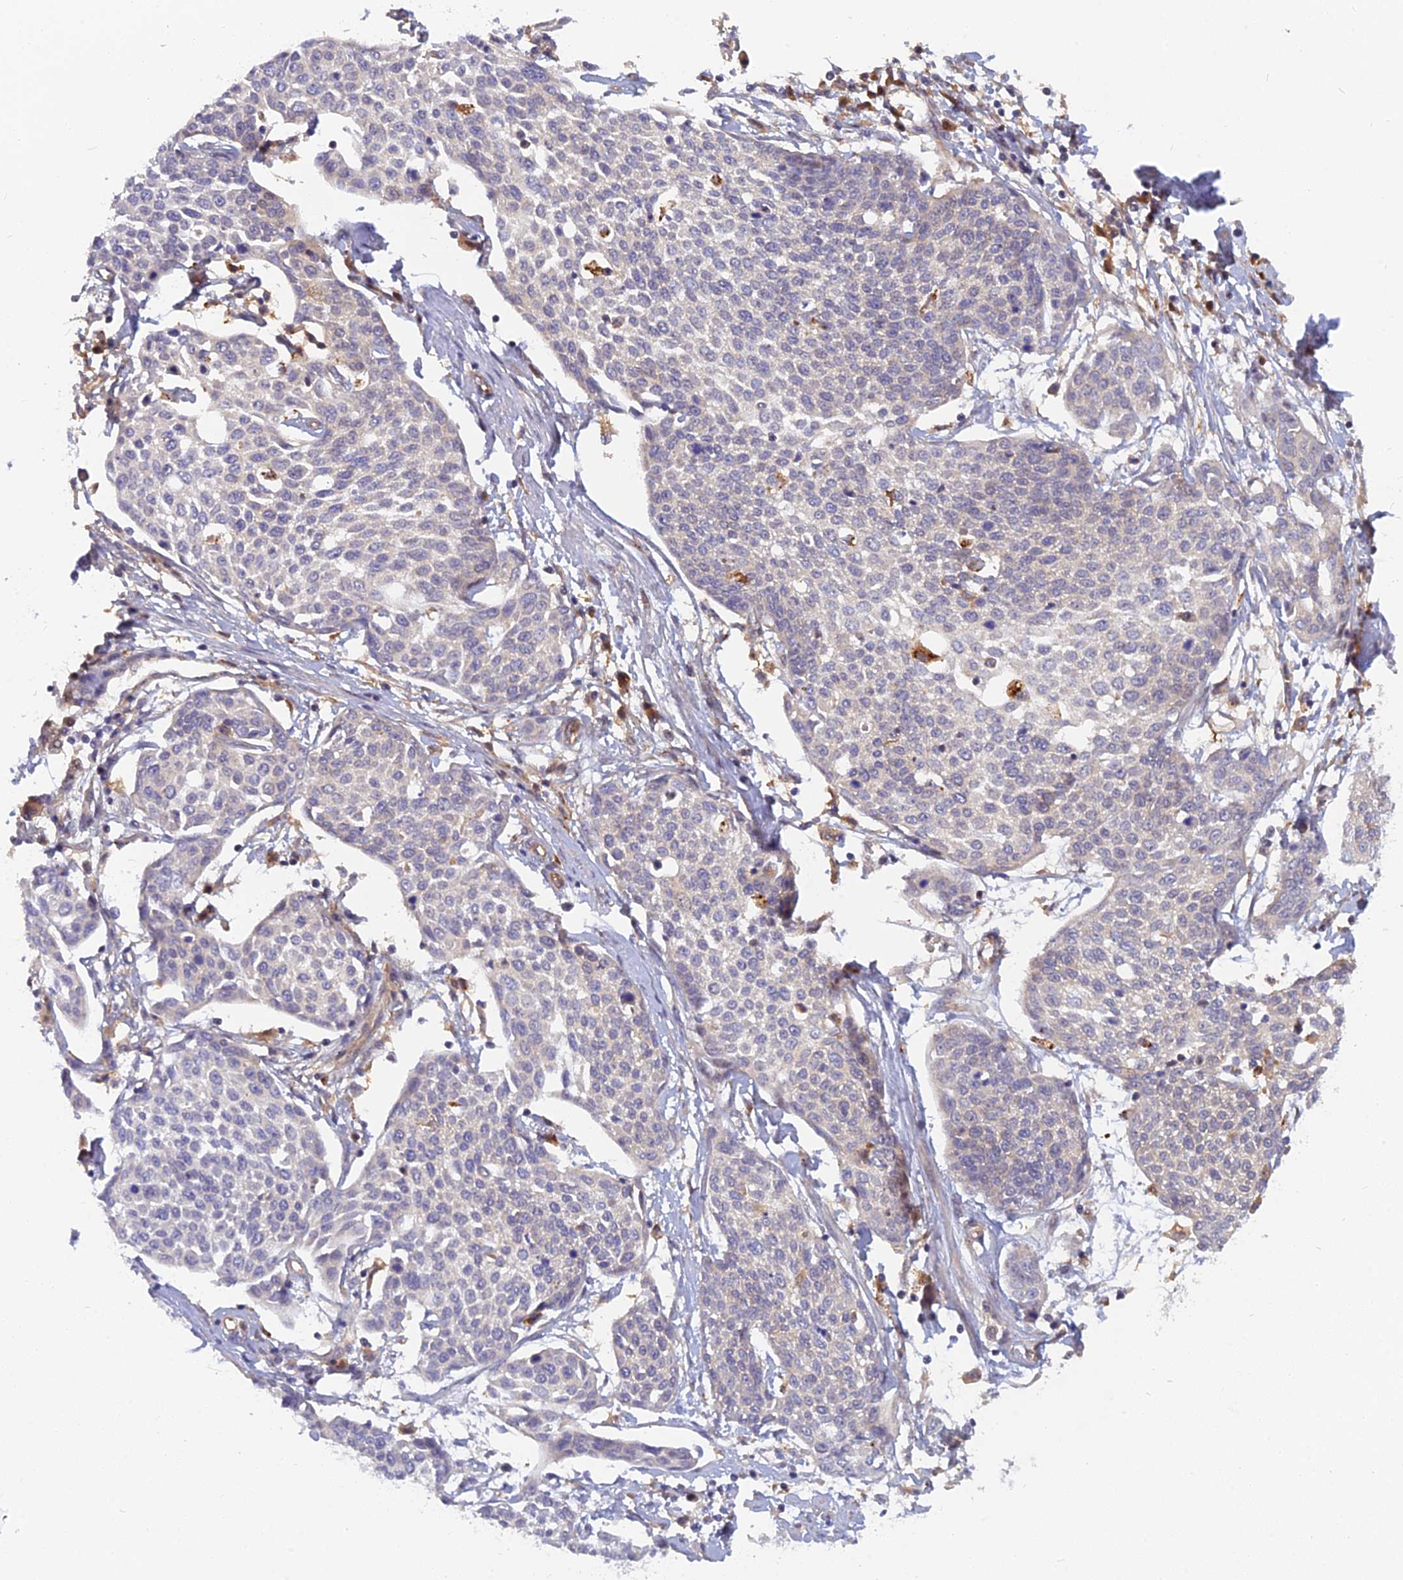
{"staining": {"intensity": "weak", "quantity": "<25%", "location": "cytoplasmic/membranous"}, "tissue": "cervical cancer", "cell_type": "Tumor cells", "image_type": "cancer", "snomed": [{"axis": "morphology", "description": "Squamous cell carcinoma, NOS"}, {"axis": "topography", "description": "Cervix"}], "caption": "Tumor cells are negative for brown protein staining in cervical cancer (squamous cell carcinoma).", "gene": "ARL2BP", "patient": {"sex": "female", "age": 34}}